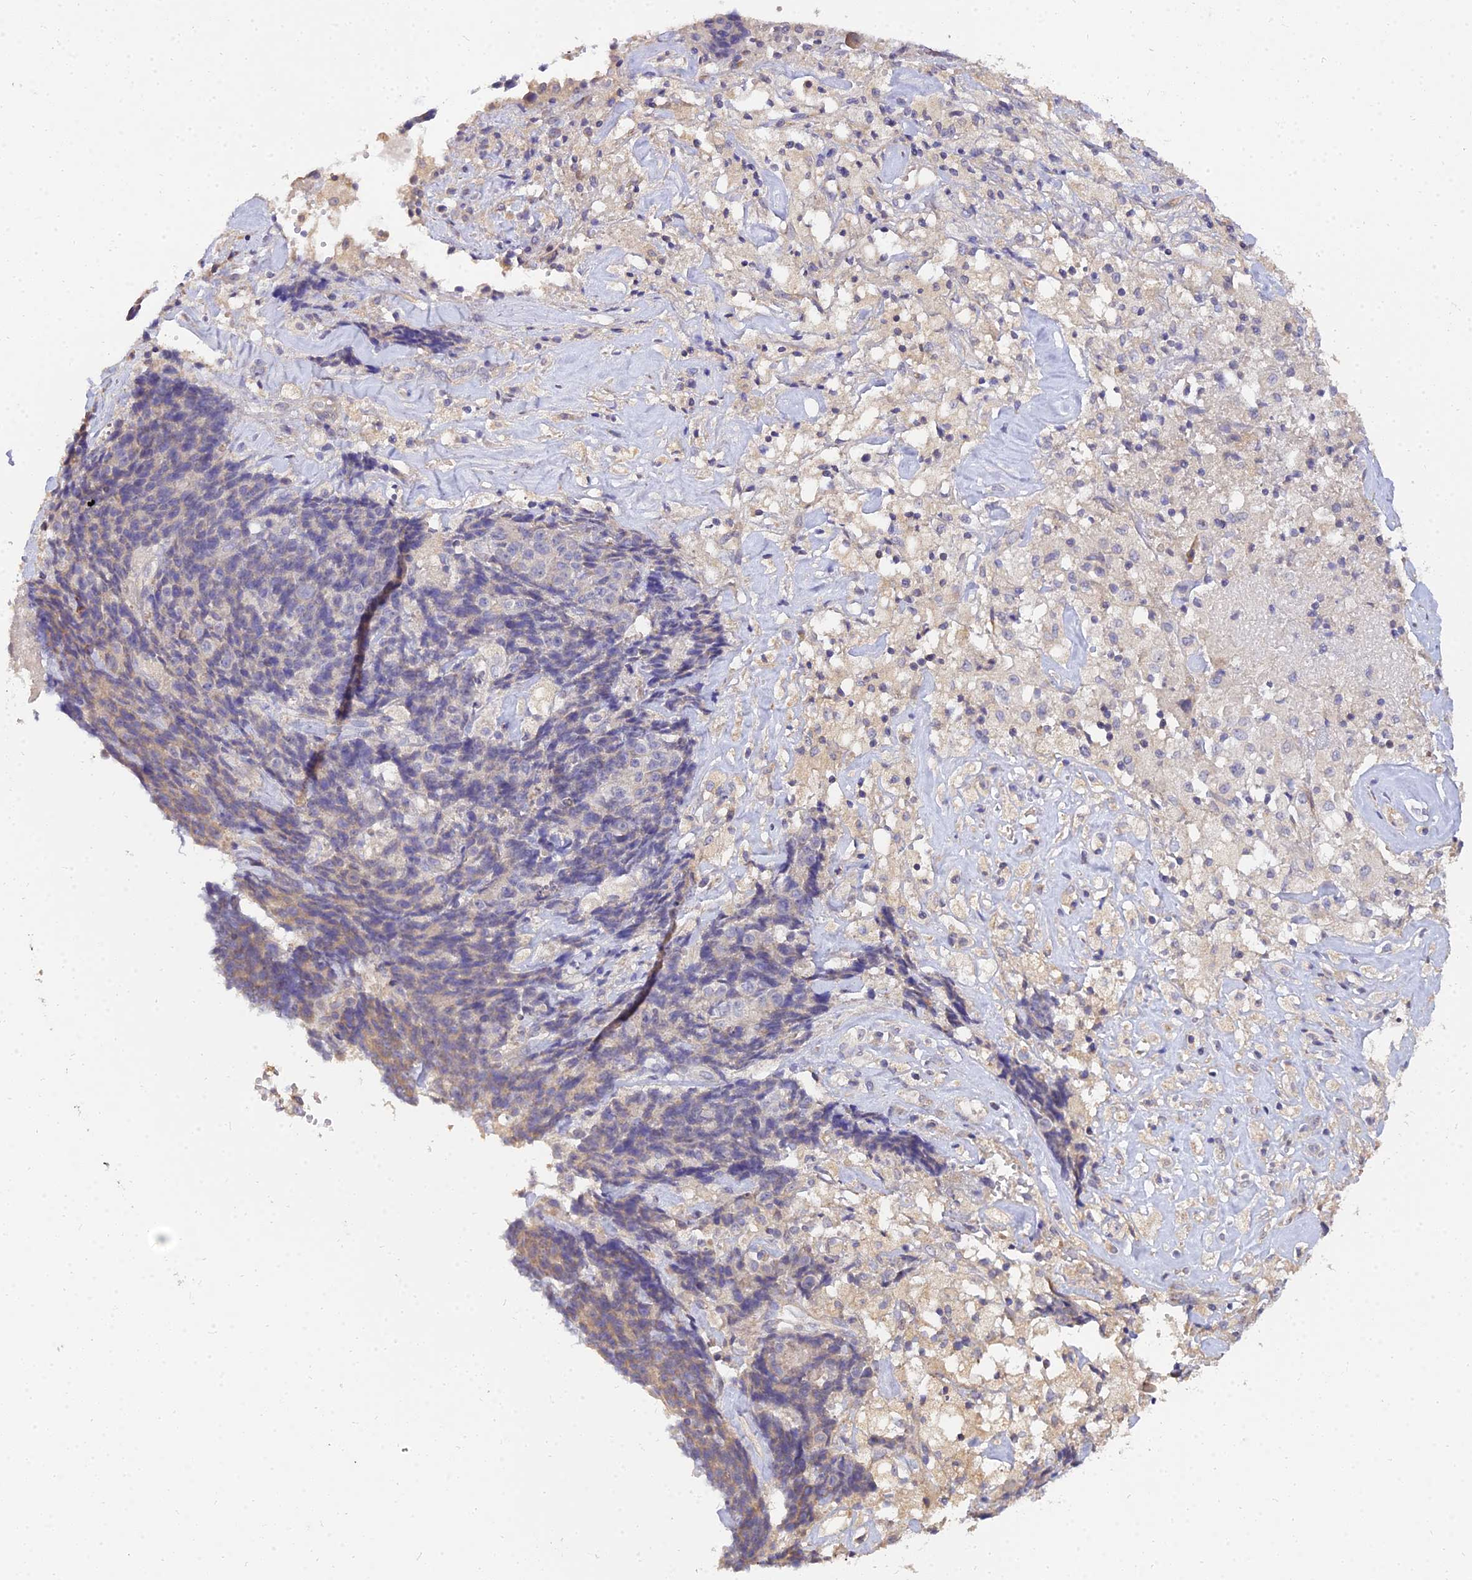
{"staining": {"intensity": "weak", "quantity": "<25%", "location": "cytoplasmic/membranous"}, "tissue": "ovarian cancer", "cell_type": "Tumor cells", "image_type": "cancer", "snomed": [{"axis": "morphology", "description": "Carcinoma, endometroid"}, {"axis": "topography", "description": "Ovary"}], "caption": "IHC photomicrograph of neoplastic tissue: ovarian cancer stained with DAB displays no significant protein staining in tumor cells.", "gene": "ARL8B", "patient": {"sex": "female", "age": 42}}